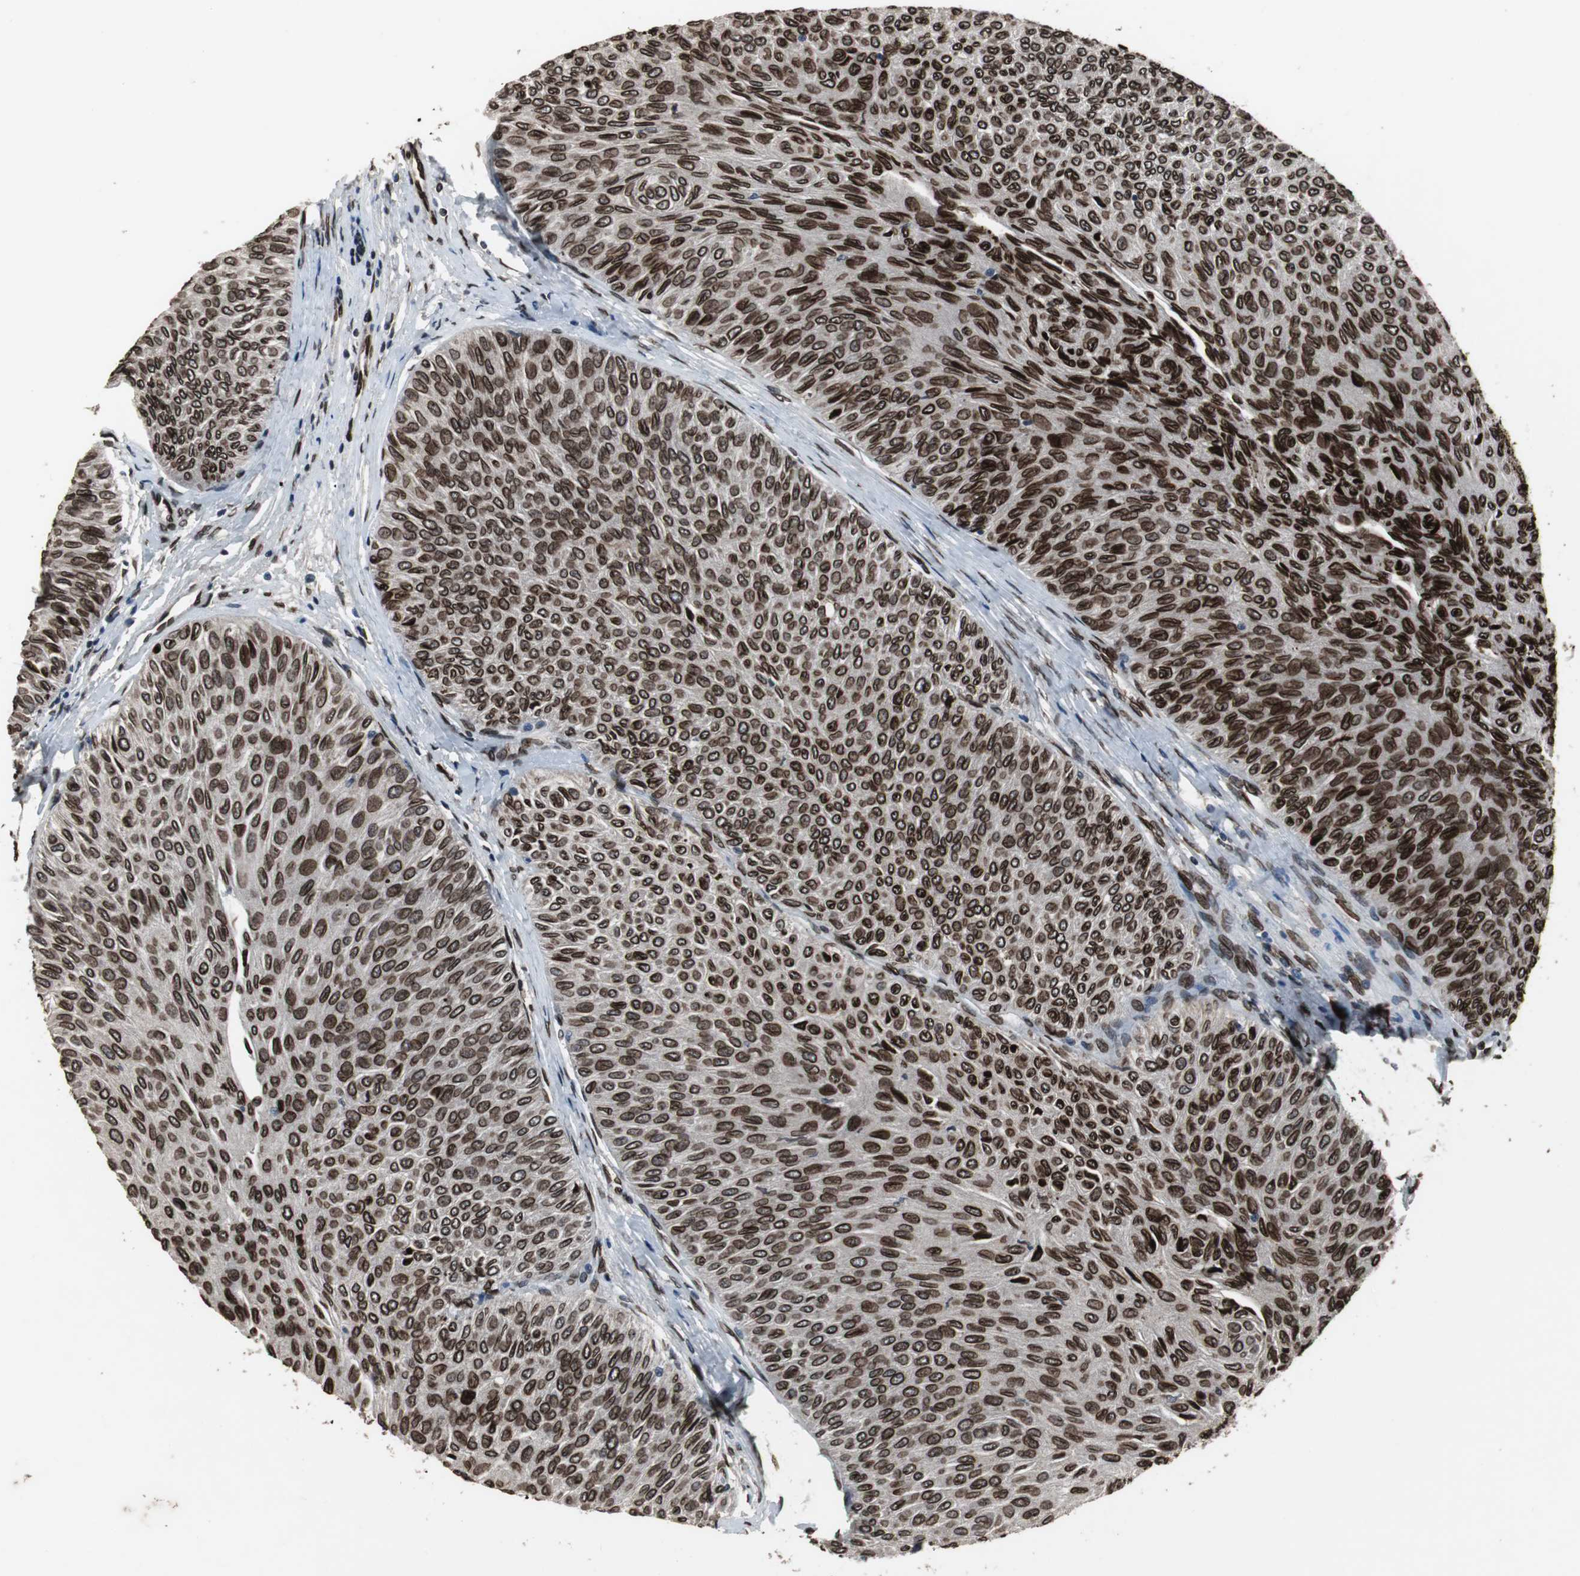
{"staining": {"intensity": "strong", "quantity": ">75%", "location": "cytoplasmic/membranous,nuclear"}, "tissue": "urothelial cancer", "cell_type": "Tumor cells", "image_type": "cancer", "snomed": [{"axis": "morphology", "description": "Urothelial carcinoma, Low grade"}, {"axis": "topography", "description": "Urinary bladder"}], "caption": "Protein staining by IHC displays strong cytoplasmic/membranous and nuclear positivity in about >75% of tumor cells in low-grade urothelial carcinoma.", "gene": "LMNA", "patient": {"sex": "male", "age": 78}}